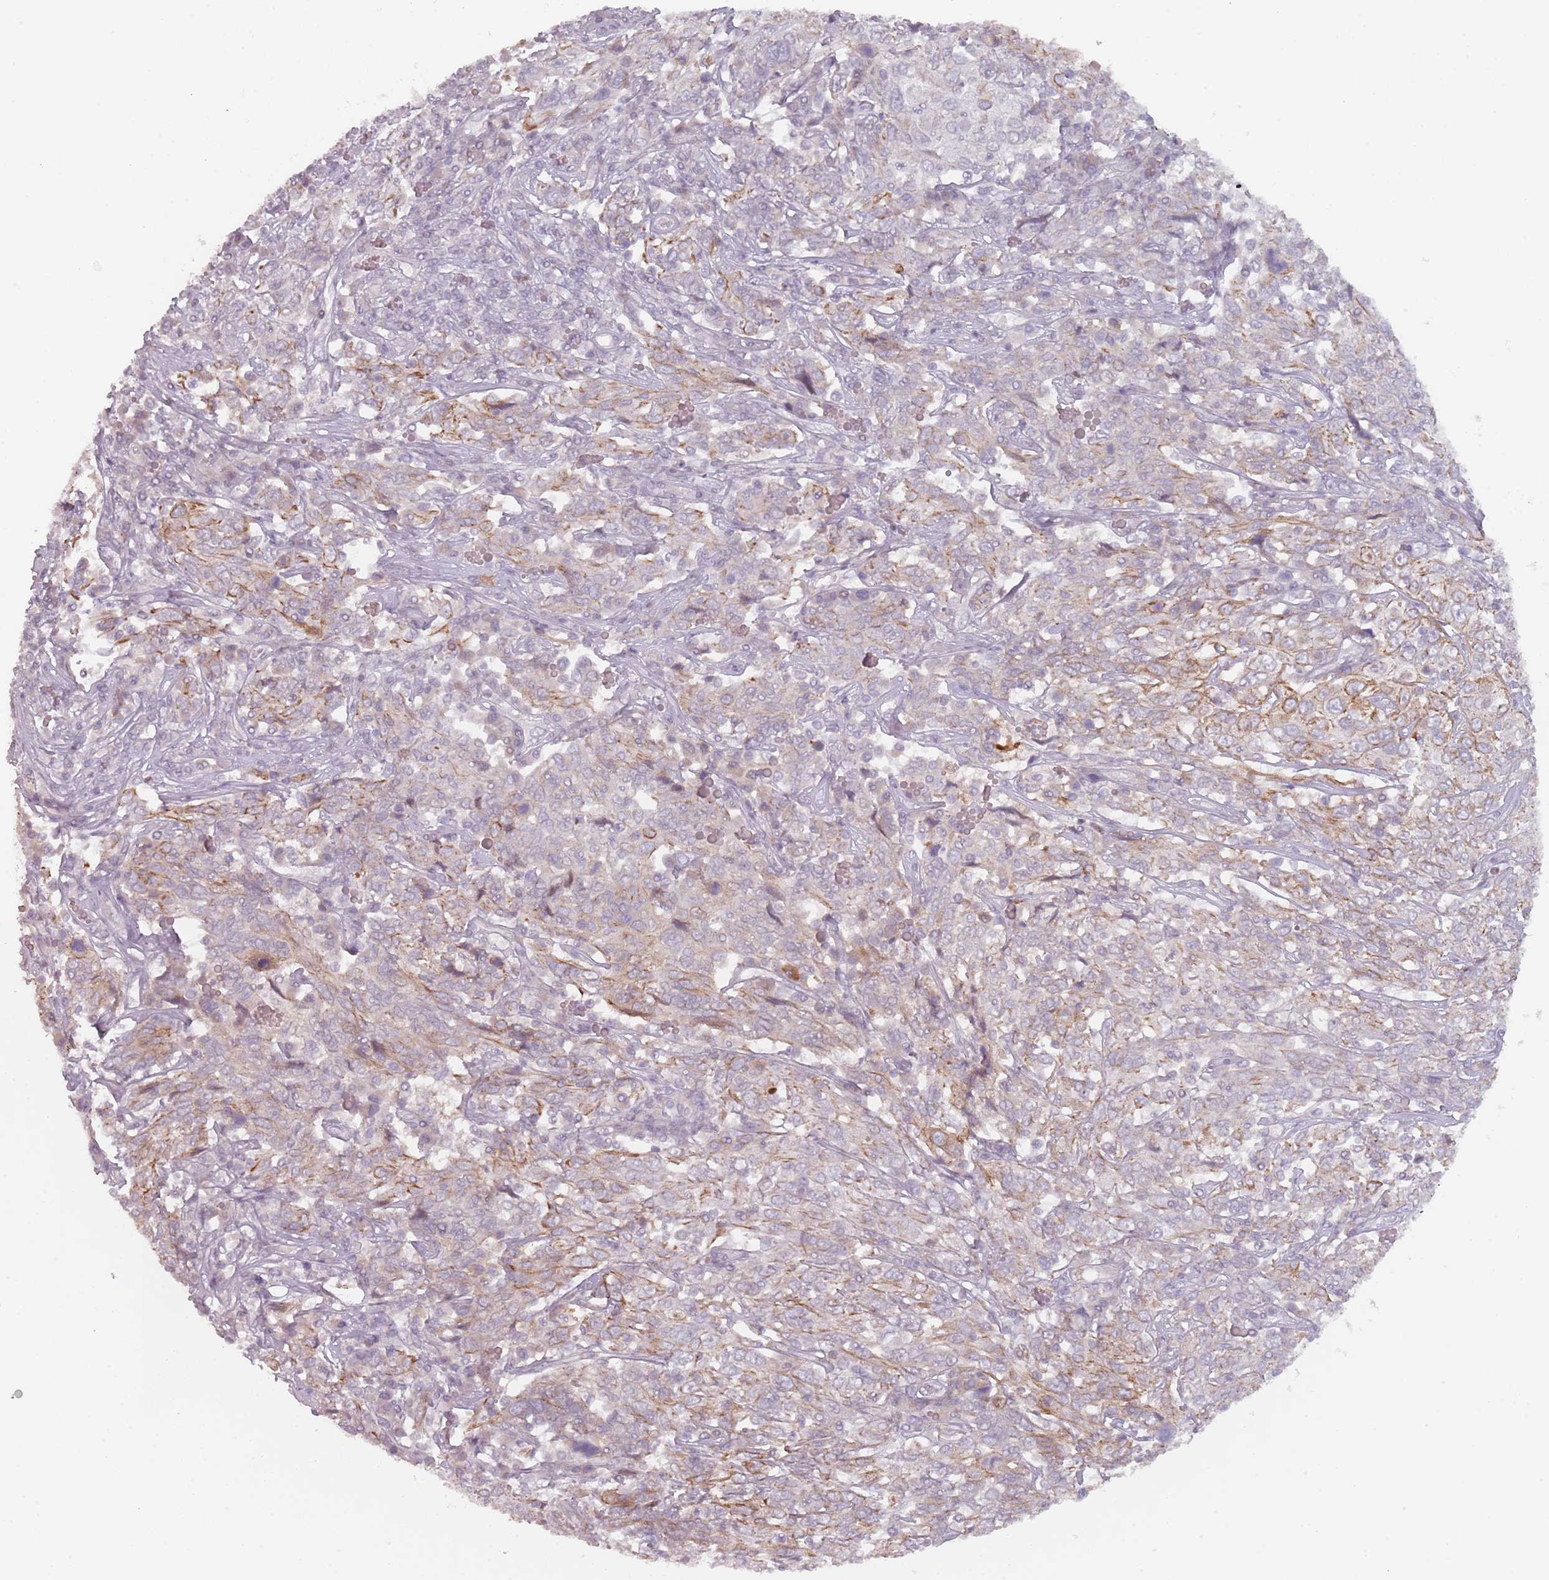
{"staining": {"intensity": "weak", "quantity": "<25%", "location": "cytoplasmic/membranous"}, "tissue": "cervical cancer", "cell_type": "Tumor cells", "image_type": "cancer", "snomed": [{"axis": "morphology", "description": "Squamous cell carcinoma, NOS"}, {"axis": "topography", "description": "Cervix"}], "caption": "This is an immunohistochemistry (IHC) micrograph of cervical cancer (squamous cell carcinoma). There is no staining in tumor cells.", "gene": "RPS6KA2", "patient": {"sex": "female", "age": 46}}